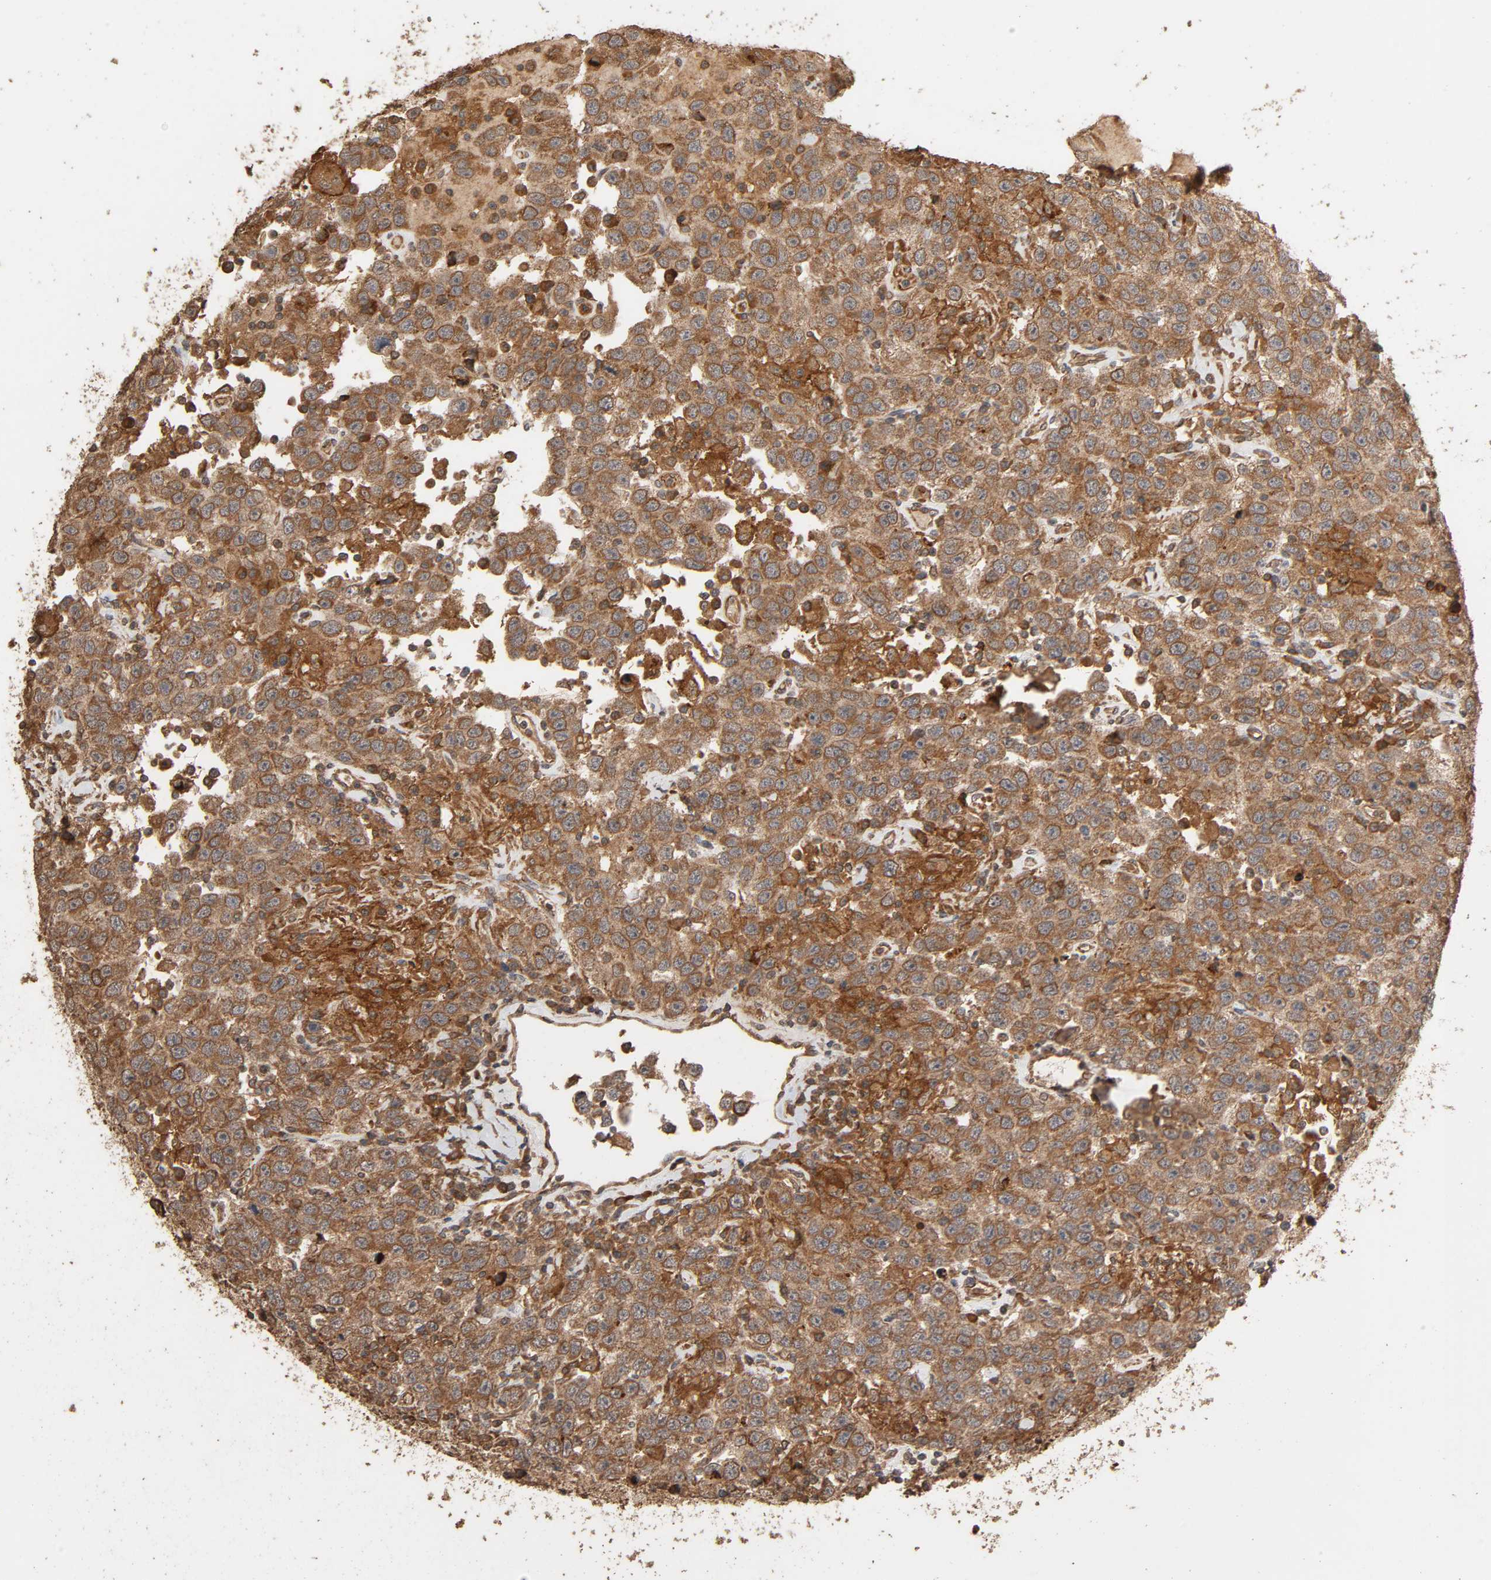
{"staining": {"intensity": "moderate", "quantity": "25%-75%", "location": "cytoplasmic/membranous"}, "tissue": "testis cancer", "cell_type": "Tumor cells", "image_type": "cancer", "snomed": [{"axis": "morphology", "description": "Seminoma, NOS"}, {"axis": "topography", "description": "Testis"}], "caption": "IHC of testis cancer (seminoma) demonstrates medium levels of moderate cytoplasmic/membranous staining in about 25%-75% of tumor cells.", "gene": "RPS6KA6", "patient": {"sex": "male", "age": 41}}